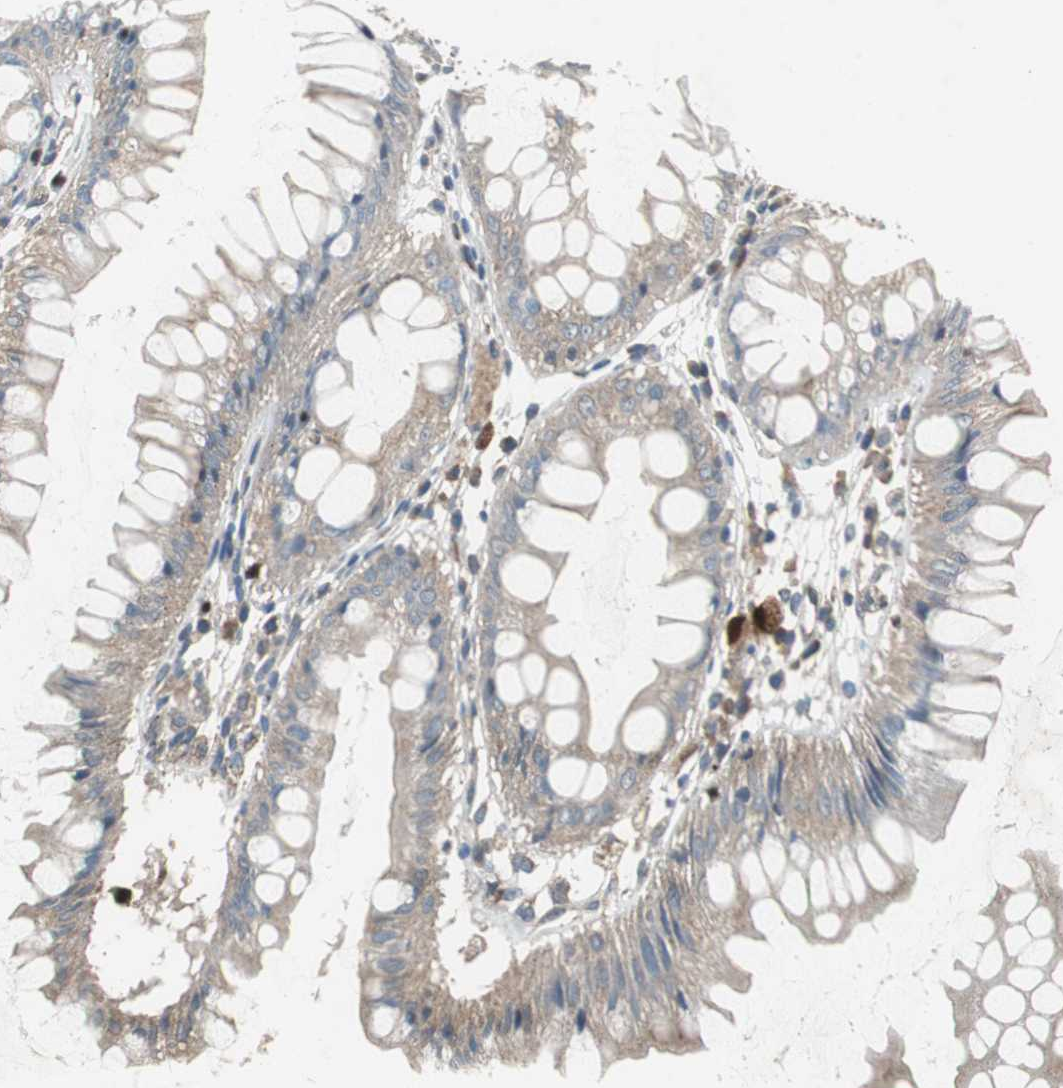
{"staining": {"intensity": "moderate", "quantity": ">75%", "location": "cytoplasmic/membranous"}, "tissue": "rectum", "cell_type": "Glandular cells", "image_type": "normal", "snomed": [{"axis": "morphology", "description": "Normal tissue, NOS"}, {"axis": "morphology", "description": "Adenocarcinoma, NOS"}, {"axis": "topography", "description": "Rectum"}], "caption": "Normal rectum was stained to show a protein in brown. There is medium levels of moderate cytoplasmic/membranous positivity in about >75% of glandular cells. (DAB IHC with brightfield microscopy, high magnification).", "gene": "PI4KB", "patient": {"sex": "female", "age": 65}}